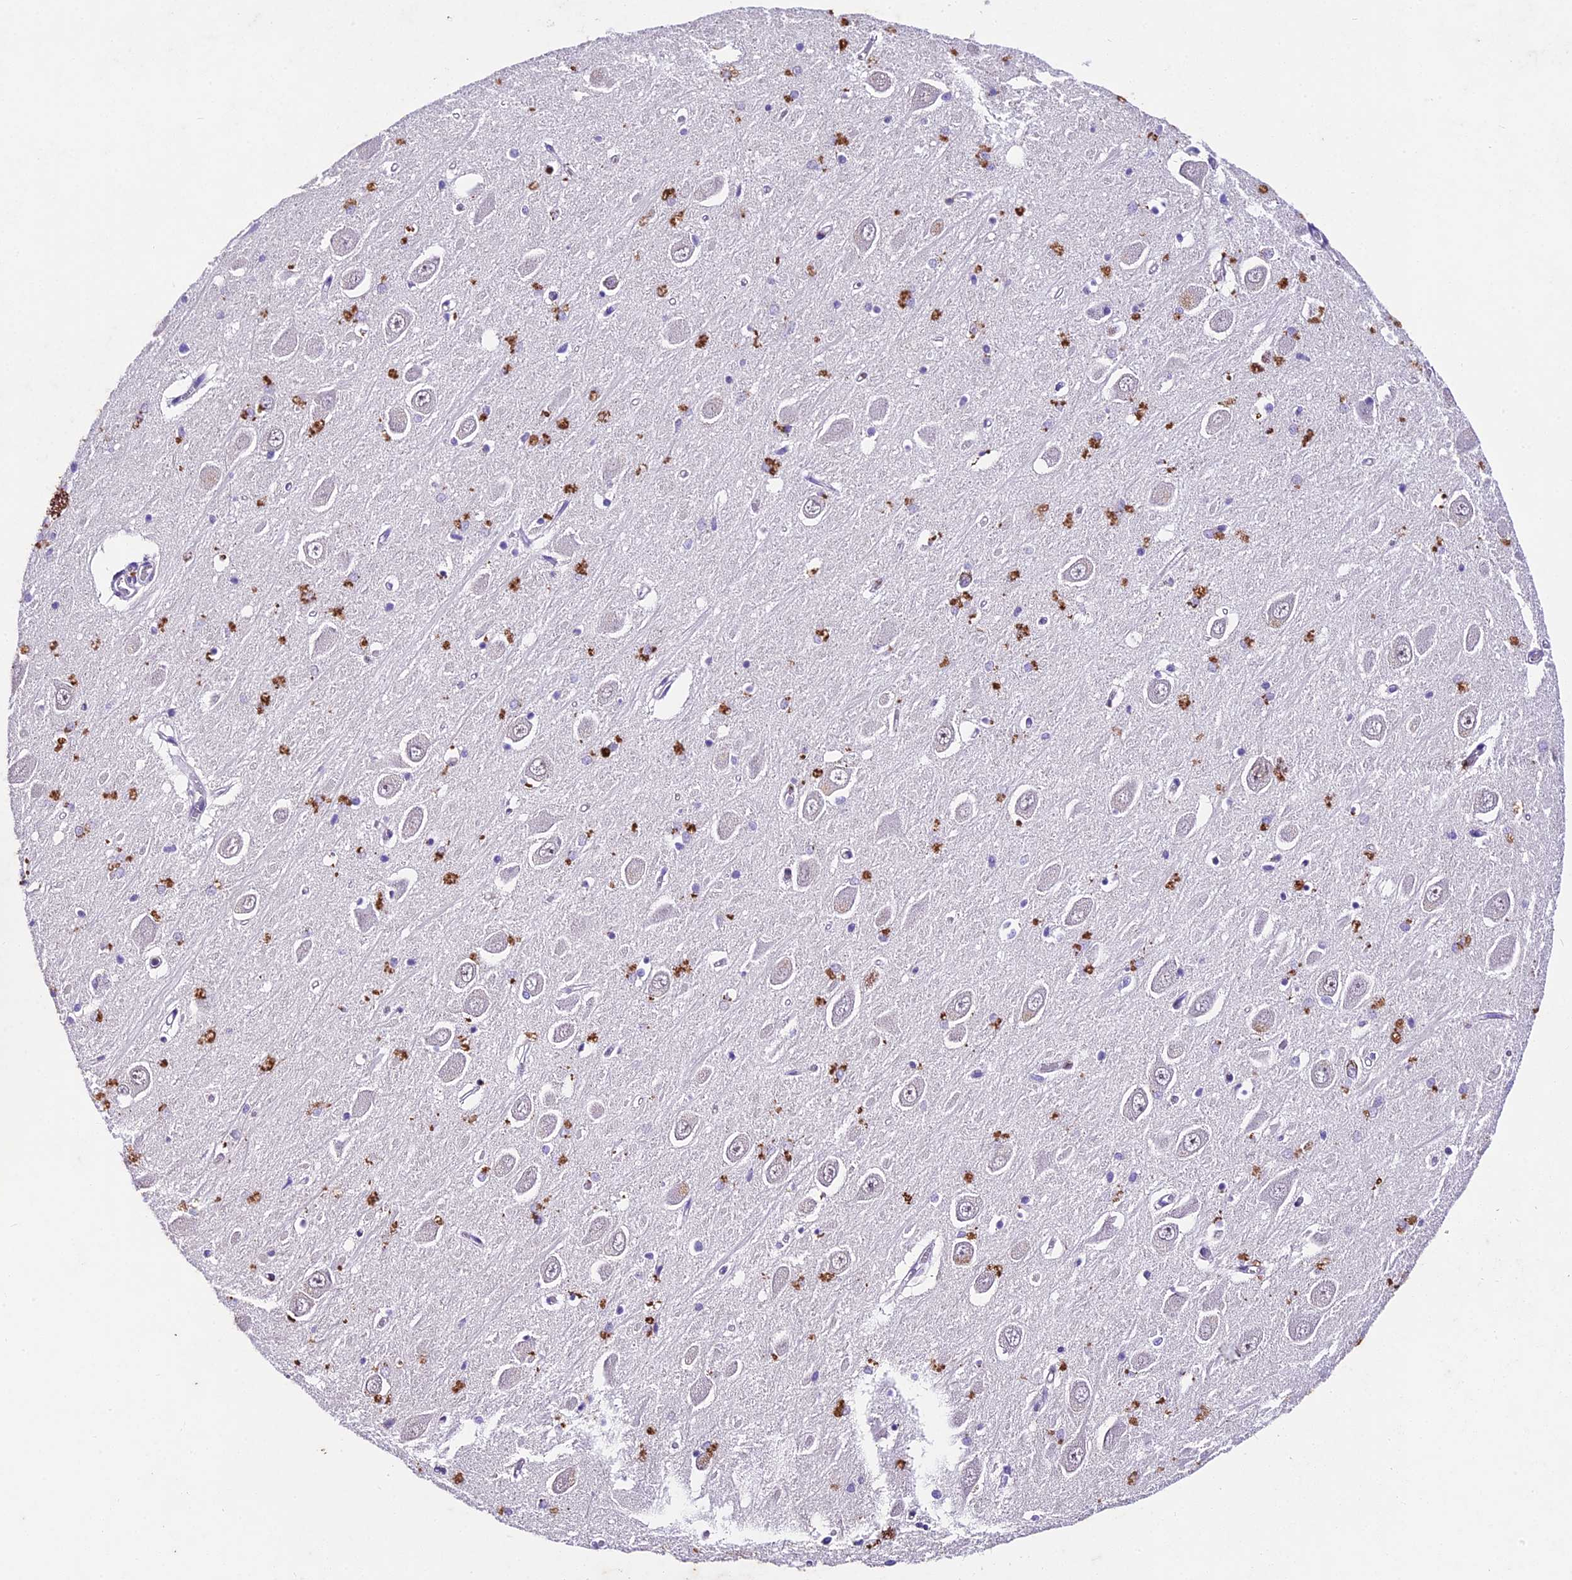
{"staining": {"intensity": "negative", "quantity": "none", "location": "none"}, "tissue": "hippocampus", "cell_type": "Glial cells", "image_type": "normal", "snomed": [{"axis": "morphology", "description": "Normal tissue, NOS"}, {"axis": "topography", "description": "Hippocampus"}], "caption": "Immunohistochemistry (IHC) image of benign hippocampus: hippocampus stained with DAB (3,3'-diaminobenzidine) exhibits no significant protein expression in glial cells.", "gene": "IFT140", "patient": {"sex": "male", "age": 70}}